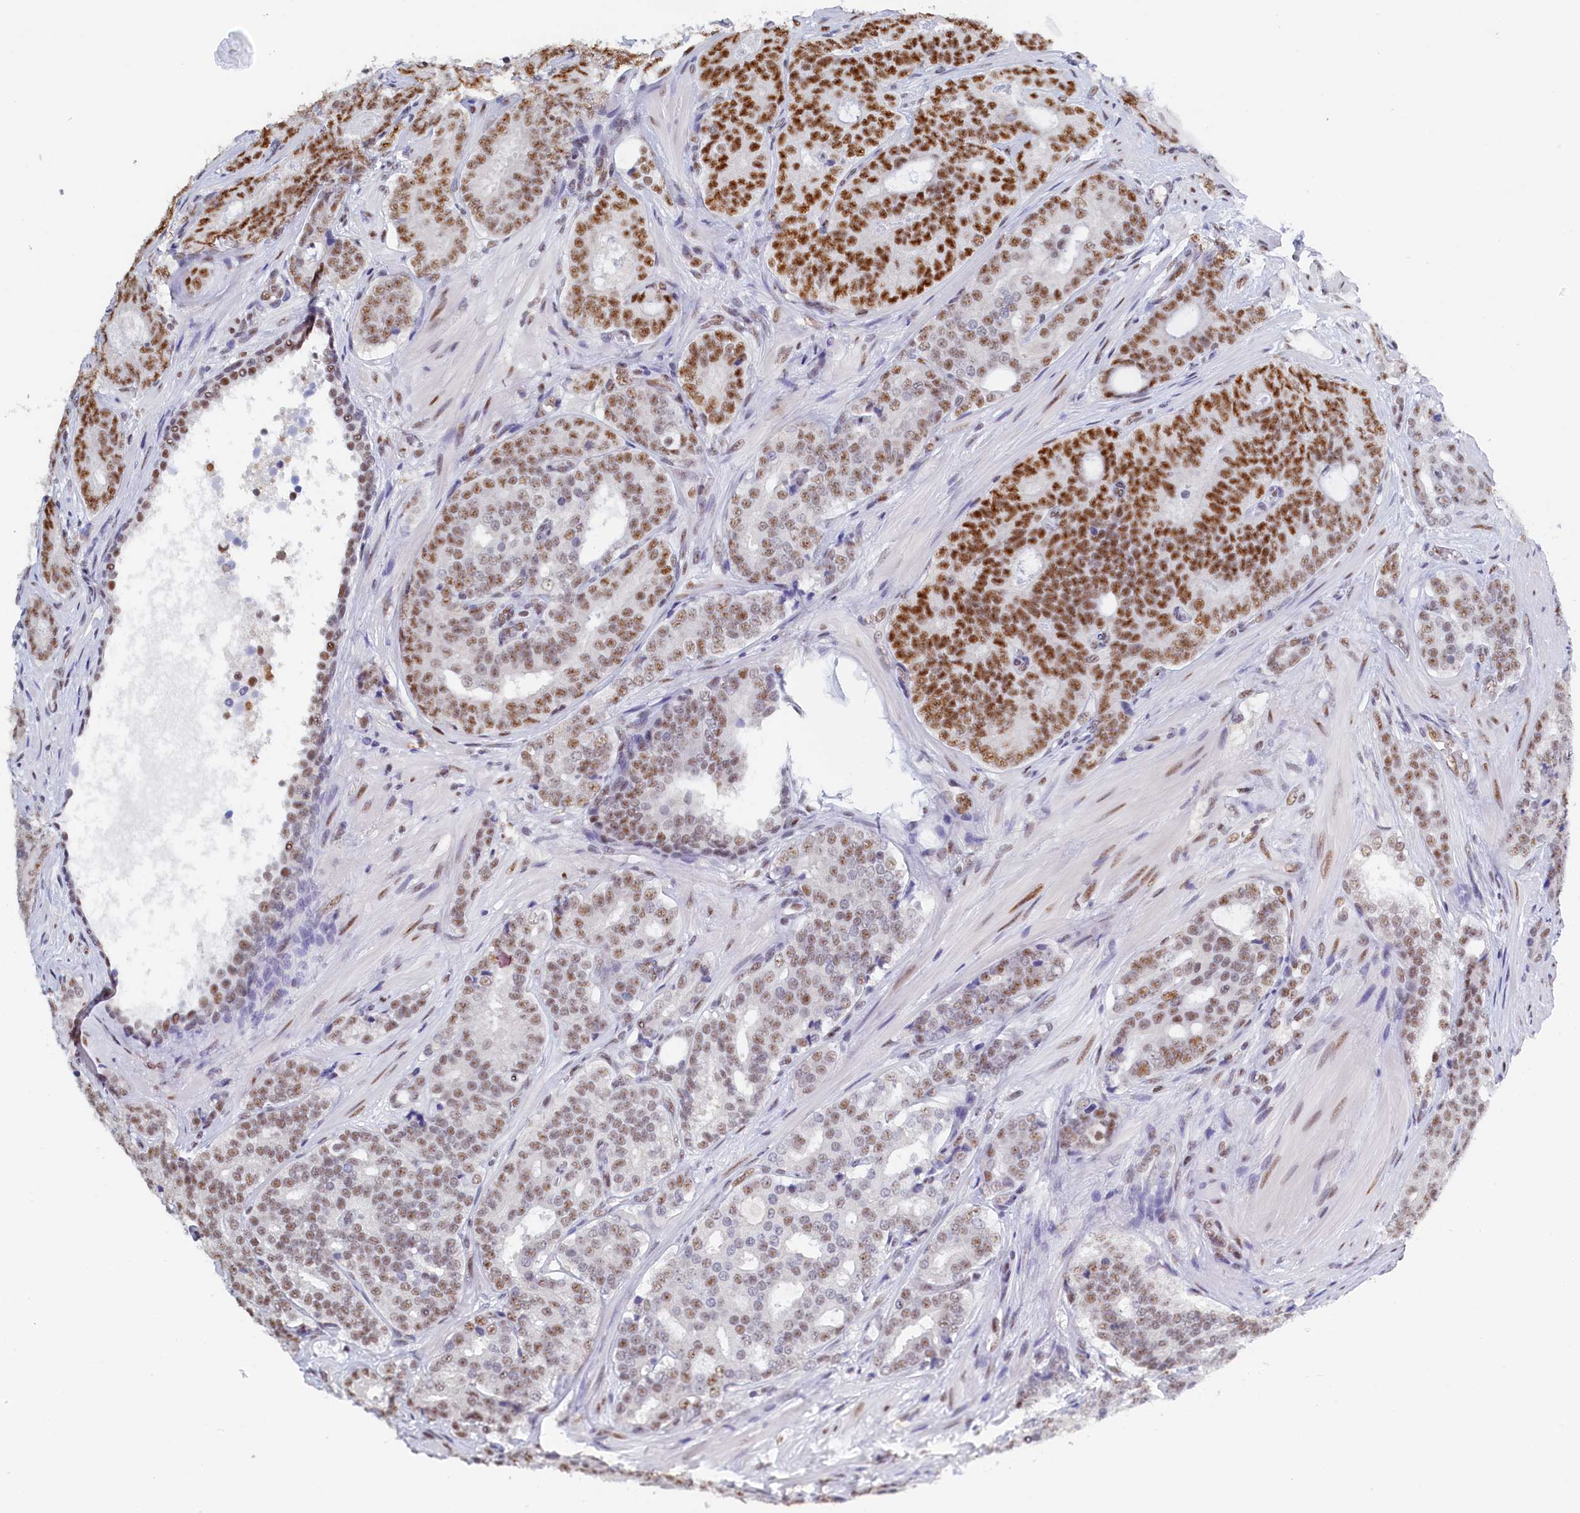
{"staining": {"intensity": "strong", "quantity": "25%-75%", "location": "nuclear"}, "tissue": "prostate cancer", "cell_type": "Tumor cells", "image_type": "cancer", "snomed": [{"axis": "morphology", "description": "Adenocarcinoma, High grade"}, {"axis": "topography", "description": "Prostate"}], "caption": "Immunohistochemical staining of prostate high-grade adenocarcinoma exhibits high levels of strong nuclear protein expression in approximately 25%-75% of tumor cells. (IHC, brightfield microscopy, high magnification).", "gene": "MOSPD3", "patient": {"sex": "male", "age": 63}}